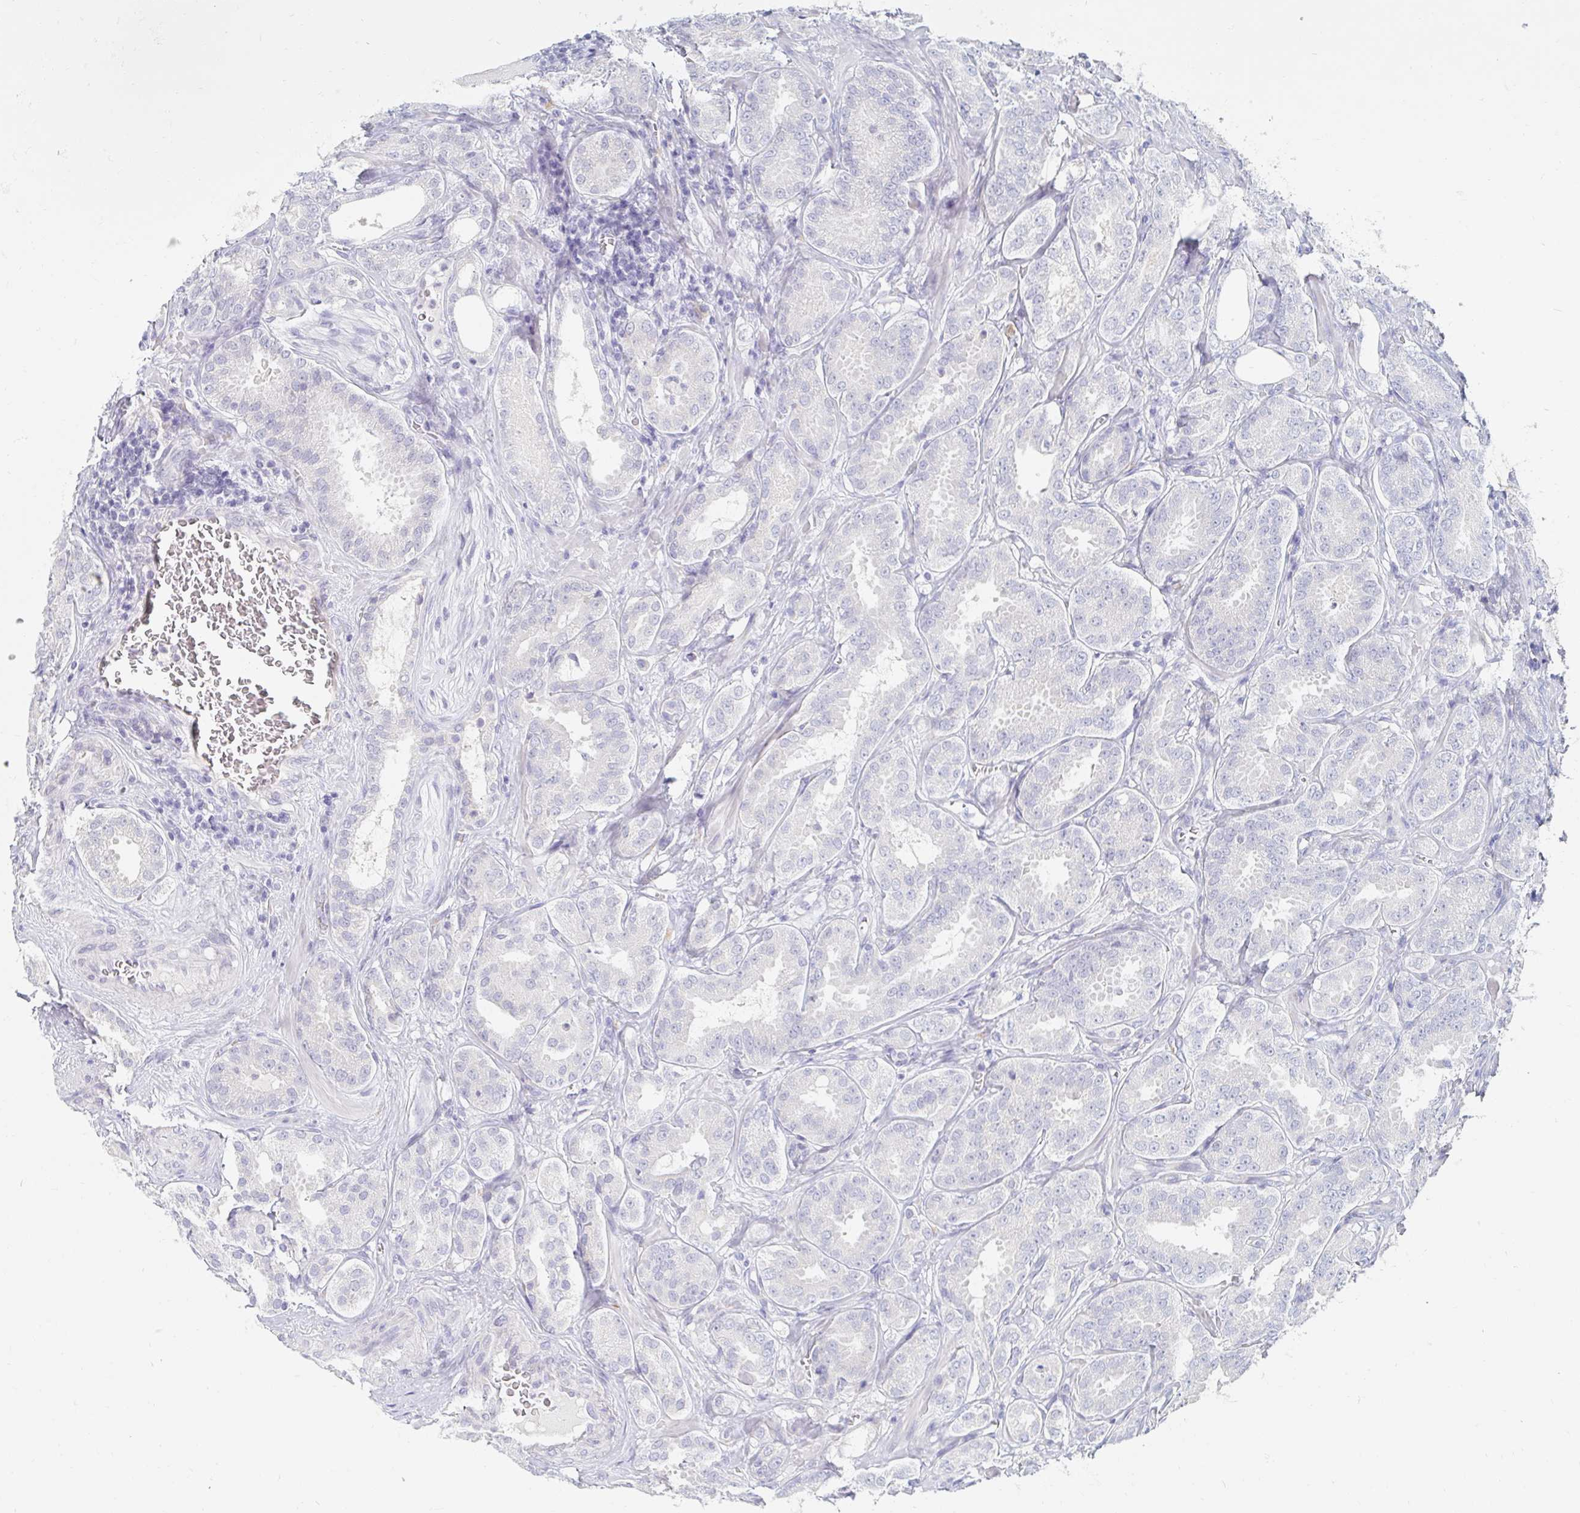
{"staining": {"intensity": "negative", "quantity": "none", "location": "none"}, "tissue": "prostate cancer", "cell_type": "Tumor cells", "image_type": "cancer", "snomed": [{"axis": "morphology", "description": "Adenocarcinoma, High grade"}, {"axis": "topography", "description": "Prostate"}], "caption": "The IHC image has no significant staining in tumor cells of prostate high-grade adenocarcinoma tissue.", "gene": "MYLK2", "patient": {"sex": "male", "age": 64}}